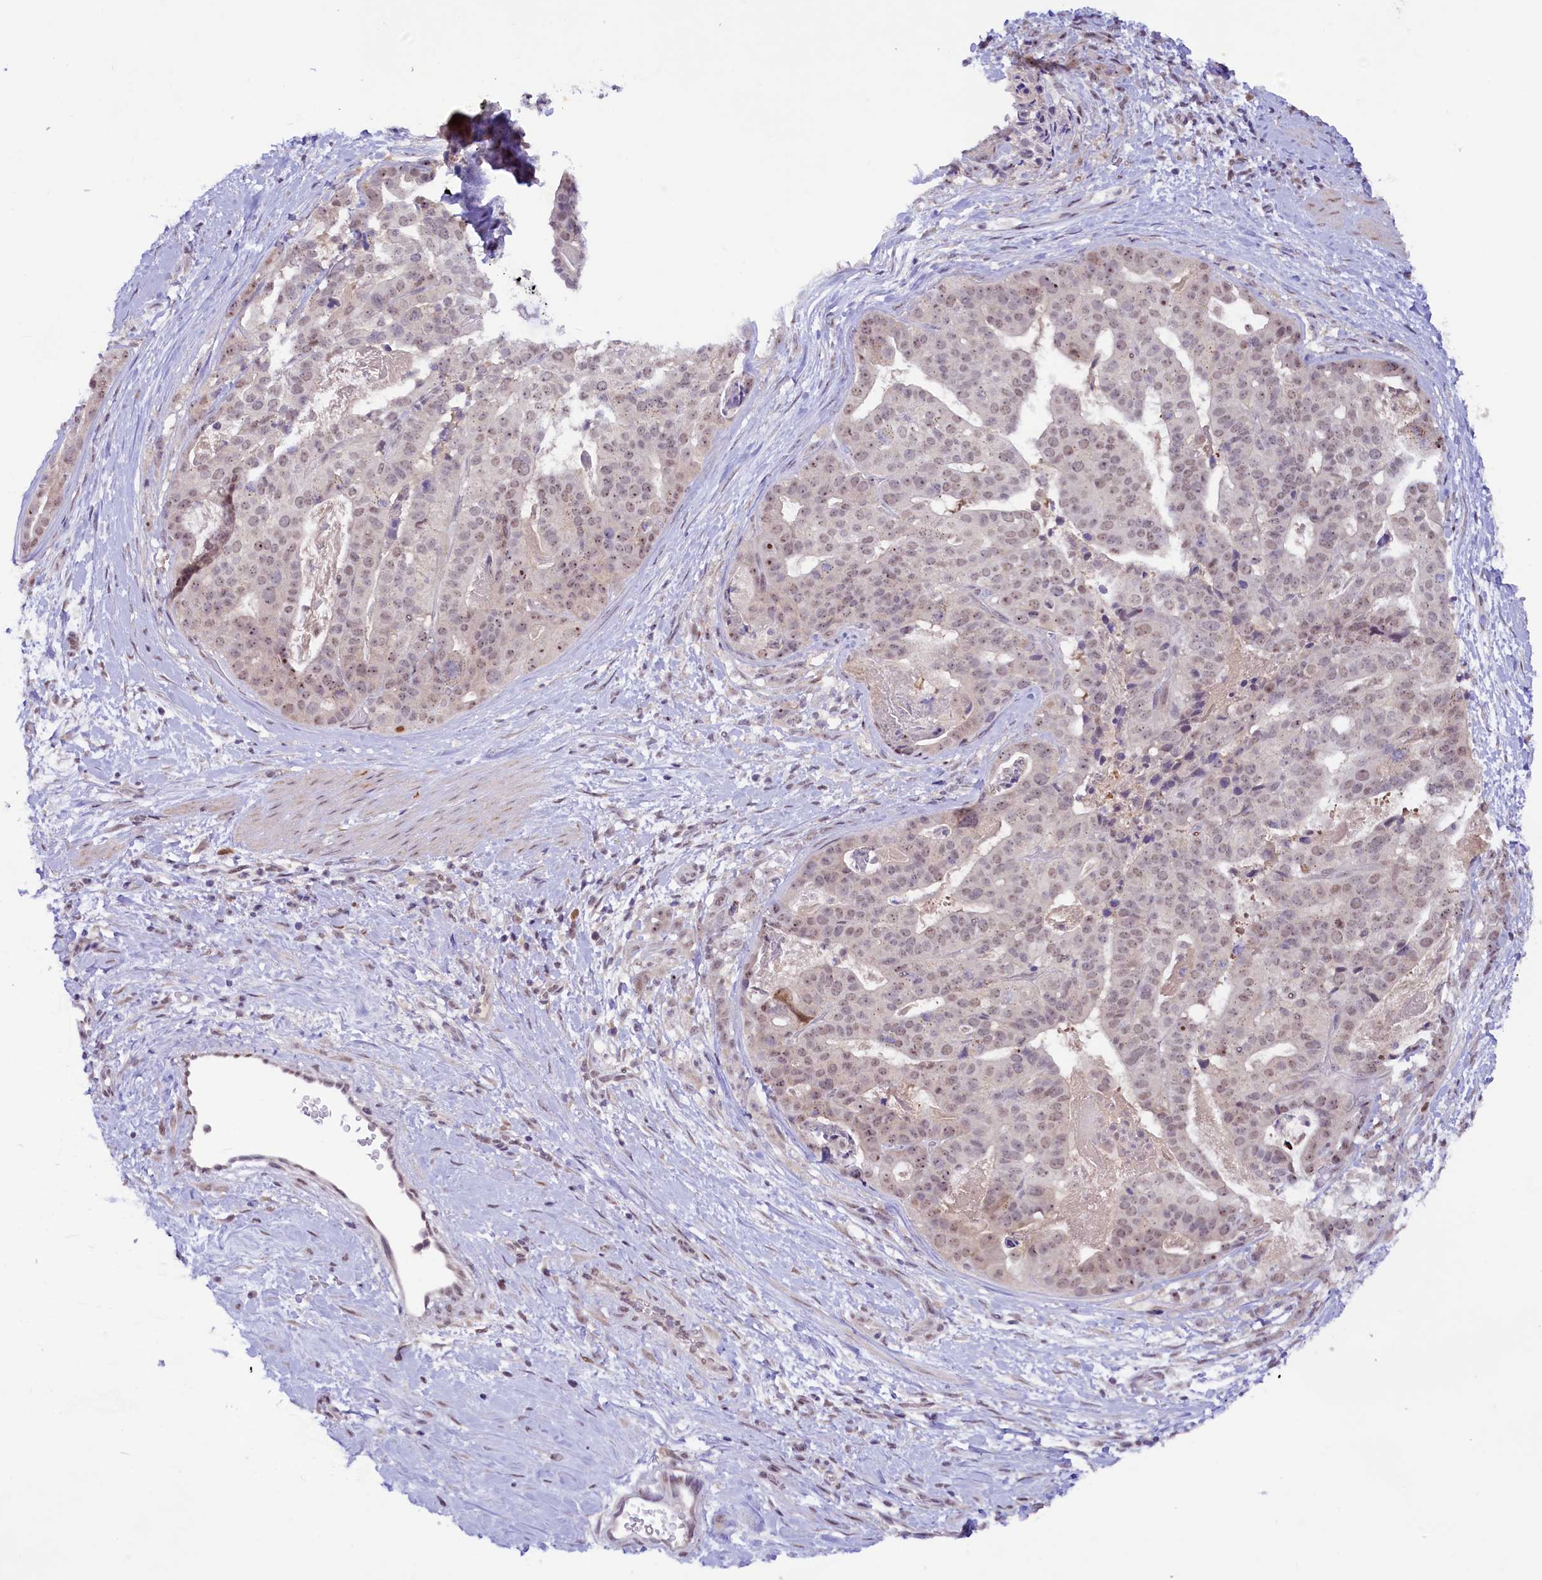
{"staining": {"intensity": "weak", "quantity": "25%-75%", "location": "nuclear"}, "tissue": "stomach cancer", "cell_type": "Tumor cells", "image_type": "cancer", "snomed": [{"axis": "morphology", "description": "Adenocarcinoma, NOS"}, {"axis": "topography", "description": "Stomach"}], "caption": "An image showing weak nuclear positivity in about 25%-75% of tumor cells in stomach cancer (adenocarcinoma), as visualized by brown immunohistochemical staining.", "gene": "ANKS3", "patient": {"sex": "male", "age": 48}}